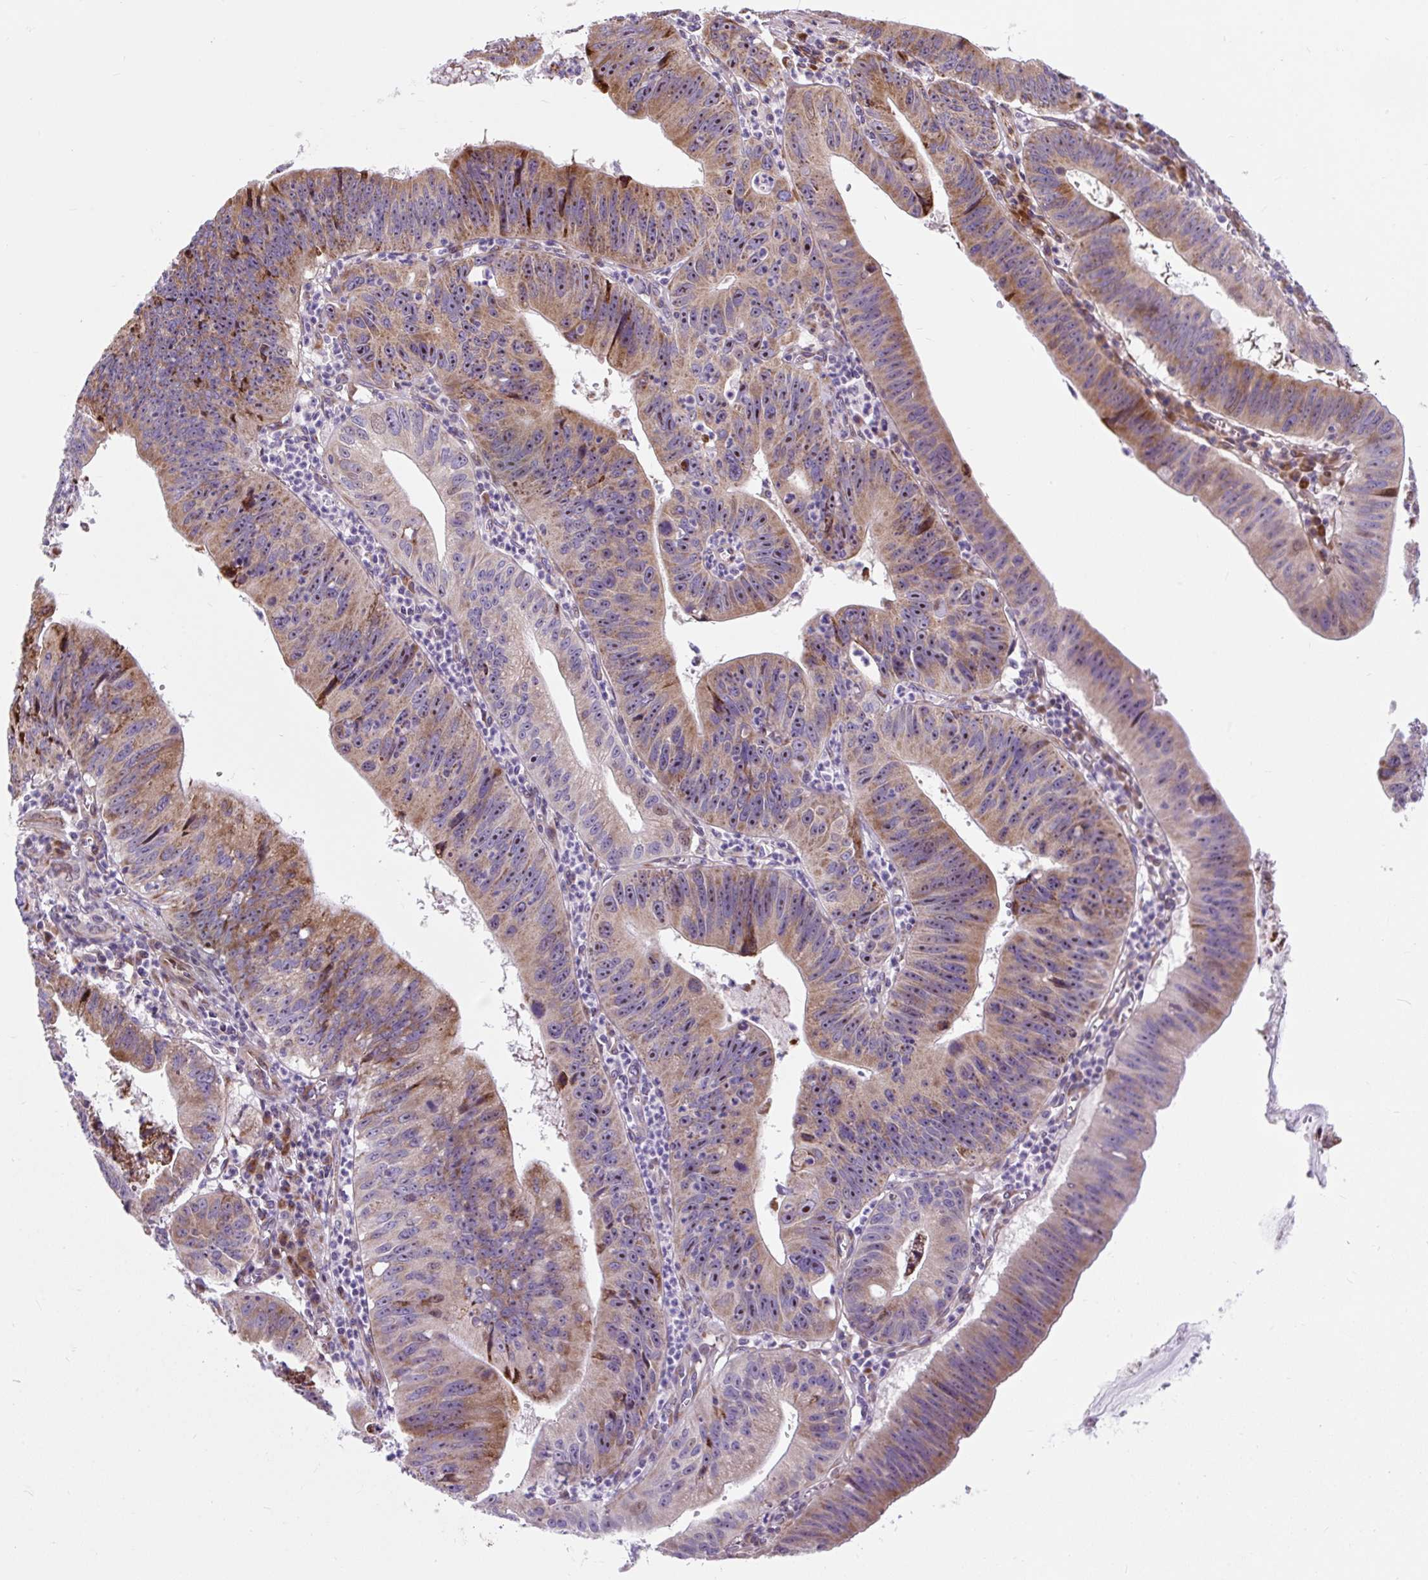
{"staining": {"intensity": "moderate", "quantity": "25%-75%", "location": "cytoplasmic/membranous"}, "tissue": "stomach cancer", "cell_type": "Tumor cells", "image_type": "cancer", "snomed": [{"axis": "morphology", "description": "Adenocarcinoma, NOS"}, {"axis": "topography", "description": "Stomach"}], "caption": "A brown stain highlights moderate cytoplasmic/membranous positivity of a protein in human stomach cancer tumor cells.", "gene": "CISD3", "patient": {"sex": "male", "age": 59}}